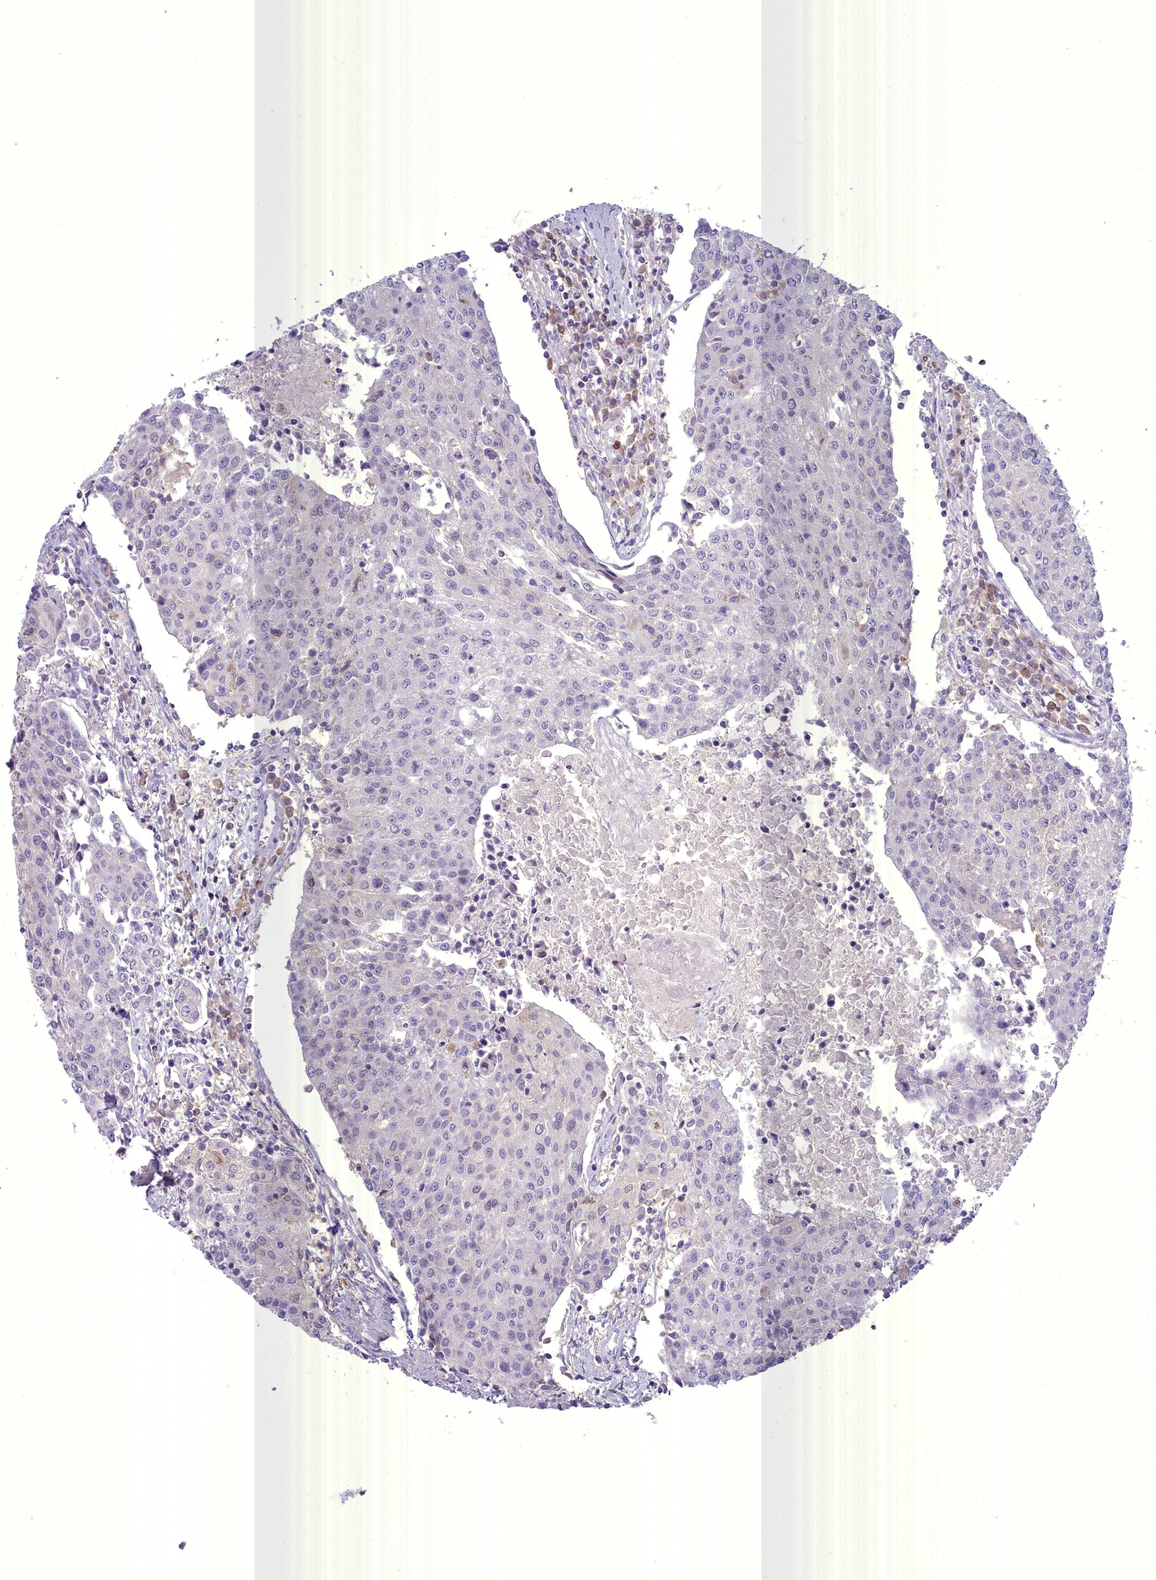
{"staining": {"intensity": "negative", "quantity": "none", "location": "none"}, "tissue": "urothelial cancer", "cell_type": "Tumor cells", "image_type": "cancer", "snomed": [{"axis": "morphology", "description": "Urothelial carcinoma, High grade"}, {"axis": "topography", "description": "Urinary bladder"}], "caption": "Urothelial cancer stained for a protein using immunohistochemistry (IHC) exhibits no expression tumor cells.", "gene": "BLNK", "patient": {"sex": "female", "age": 85}}